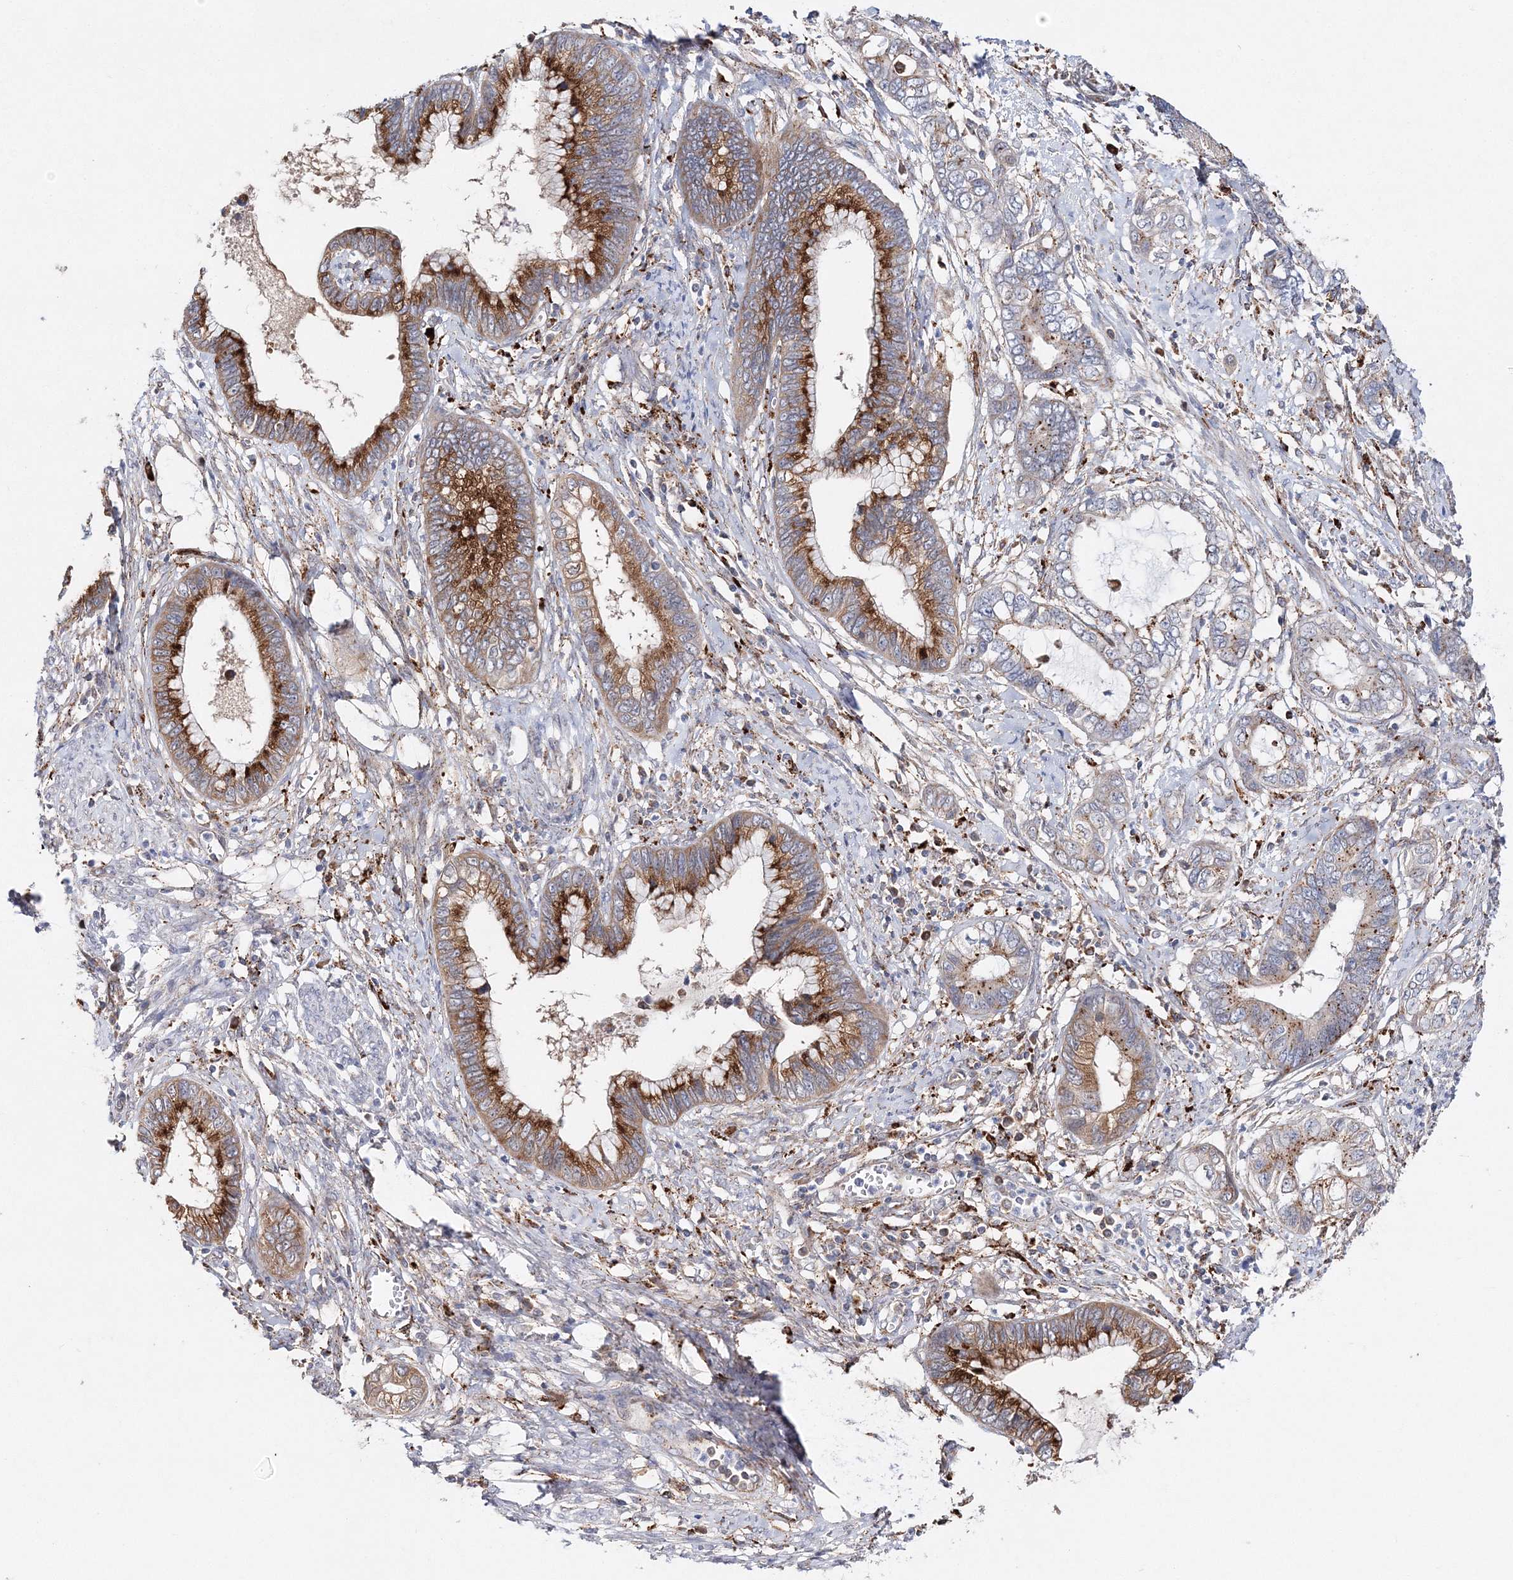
{"staining": {"intensity": "strong", "quantity": ">75%", "location": "cytoplasmic/membranous"}, "tissue": "cervical cancer", "cell_type": "Tumor cells", "image_type": "cancer", "snomed": [{"axis": "morphology", "description": "Adenocarcinoma, NOS"}, {"axis": "topography", "description": "Cervix"}], "caption": "Cervical adenocarcinoma stained for a protein displays strong cytoplasmic/membranous positivity in tumor cells.", "gene": "C3orf38", "patient": {"sex": "female", "age": 44}}